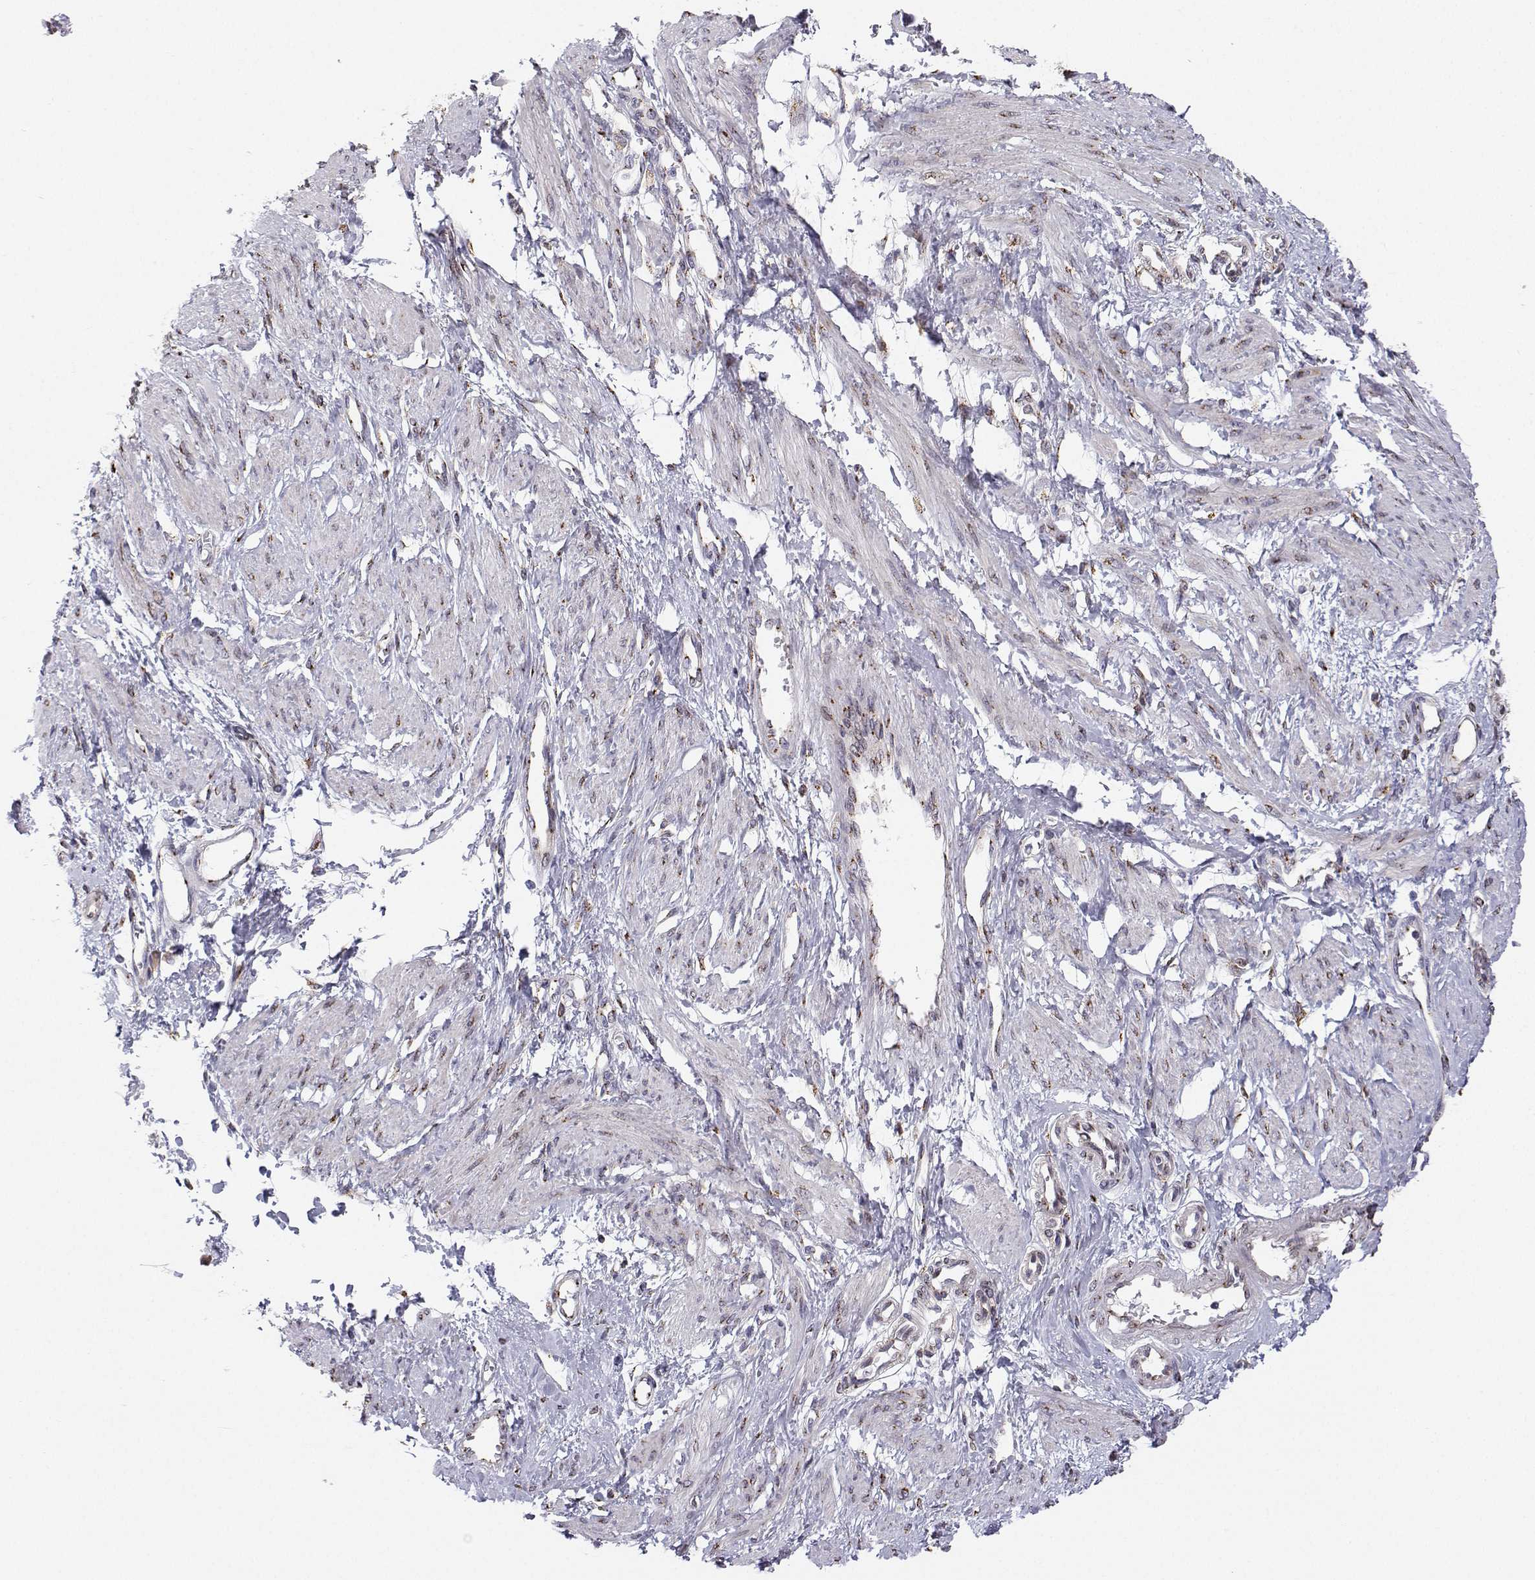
{"staining": {"intensity": "moderate", "quantity": "<25%", "location": "nuclear"}, "tissue": "smooth muscle", "cell_type": "Smooth muscle cells", "image_type": "normal", "snomed": [{"axis": "morphology", "description": "Normal tissue, NOS"}, {"axis": "topography", "description": "Smooth muscle"}, {"axis": "topography", "description": "Uterus"}], "caption": "Benign smooth muscle demonstrates moderate nuclear expression in about <25% of smooth muscle cells Nuclei are stained in blue..", "gene": "STARD13", "patient": {"sex": "female", "age": 39}}